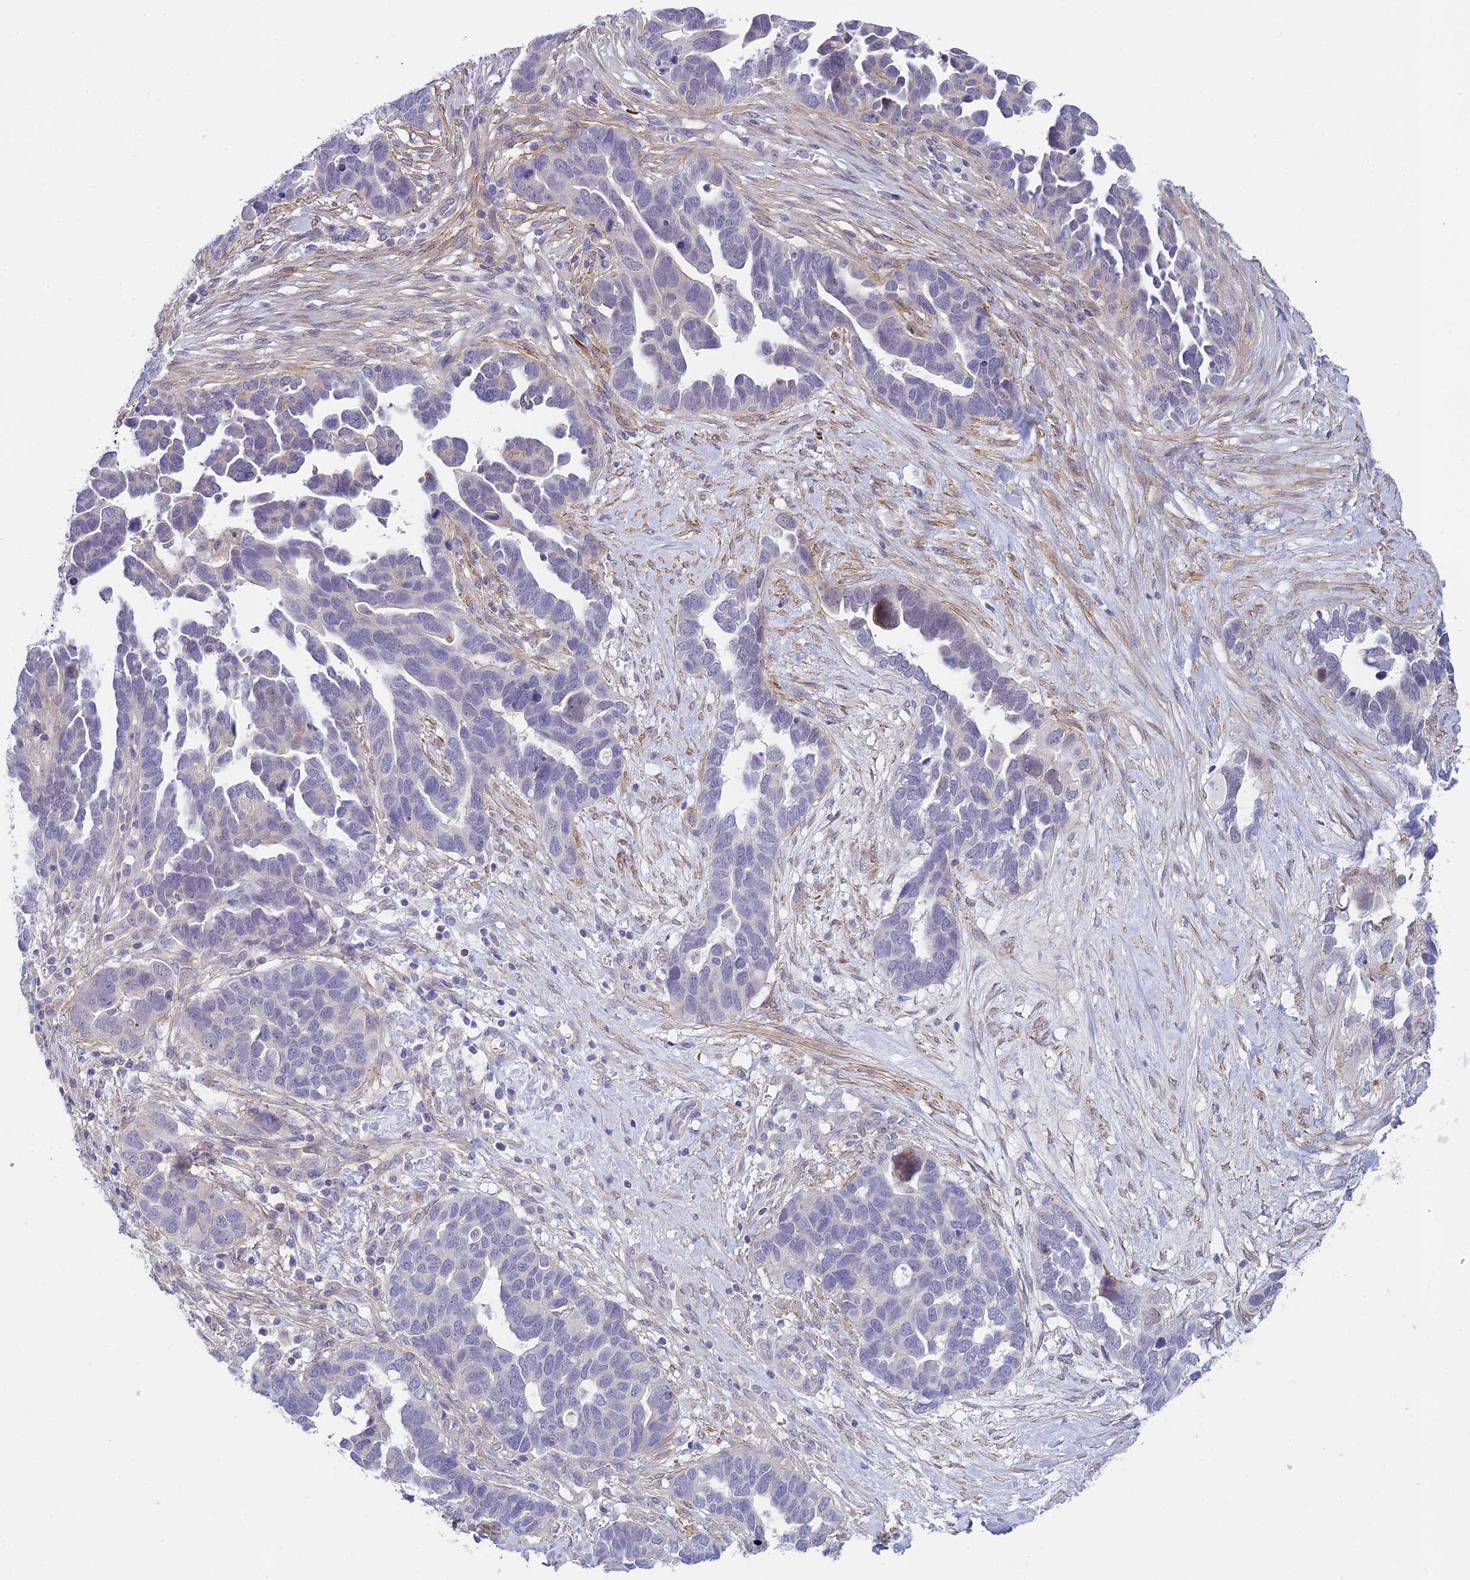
{"staining": {"intensity": "negative", "quantity": "none", "location": "none"}, "tissue": "ovarian cancer", "cell_type": "Tumor cells", "image_type": "cancer", "snomed": [{"axis": "morphology", "description": "Cystadenocarcinoma, serous, NOS"}, {"axis": "topography", "description": "Ovary"}], "caption": "This is an IHC photomicrograph of ovarian serous cystadenocarcinoma. There is no positivity in tumor cells.", "gene": "FBXW4", "patient": {"sex": "female", "age": 54}}